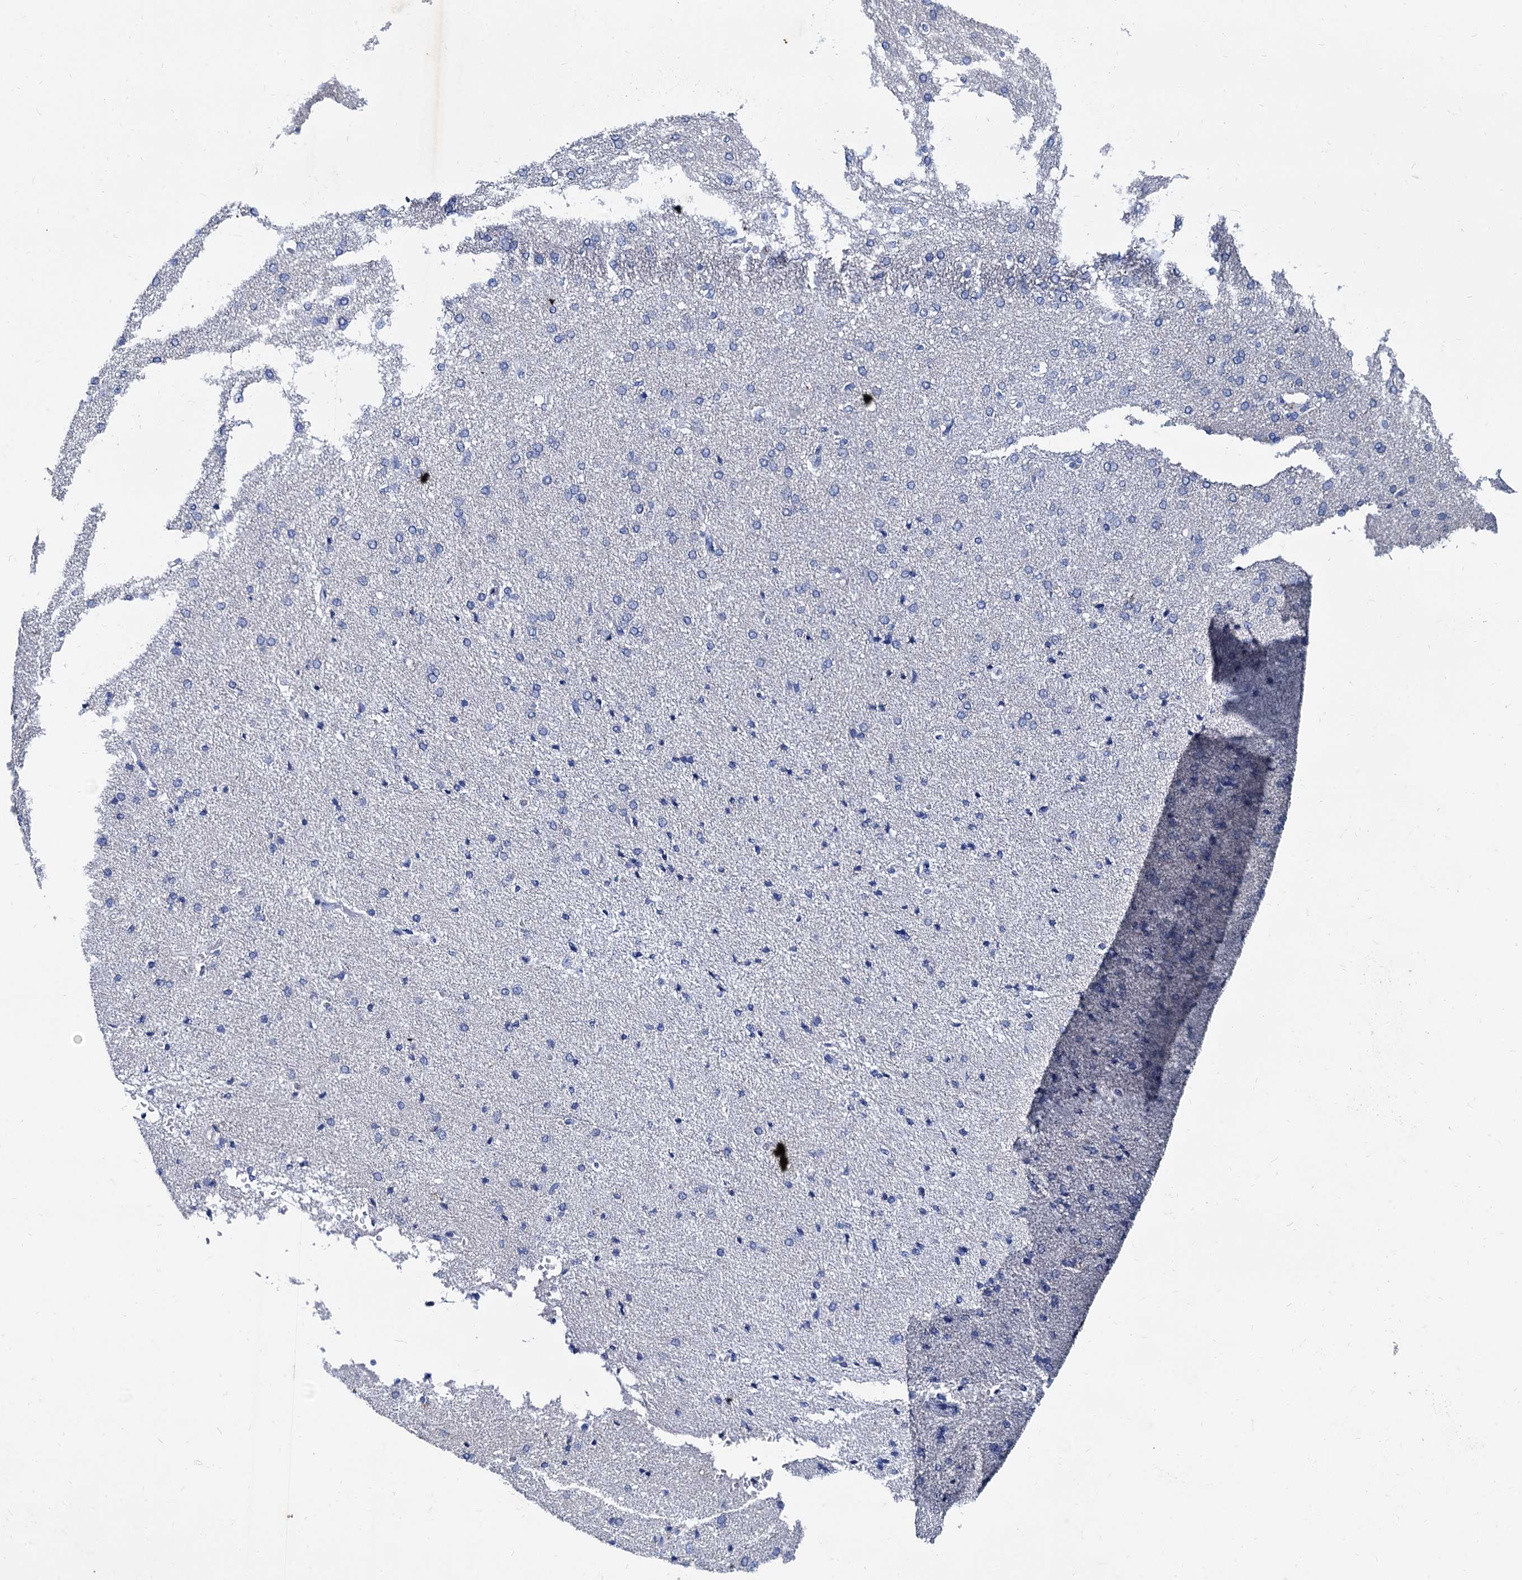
{"staining": {"intensity": "negative", "quantity": "none", "location": "none"}, "tissue": "cerebral cortex", "cell_type": "Endothelial cells", "image_type": "normal", "snomed": [{"axis": "morphology", "description": "Normal tissue, NOS"}, {"axis": "topography", "description": "Cerebral cortex"}], "caption": "Immunohistochemical staining of unremarkable human cerebral cortex shows no significant staining in endothelial cells.", "gene": "TMEM72", "patient": {"sex": "male", "age": 62}}